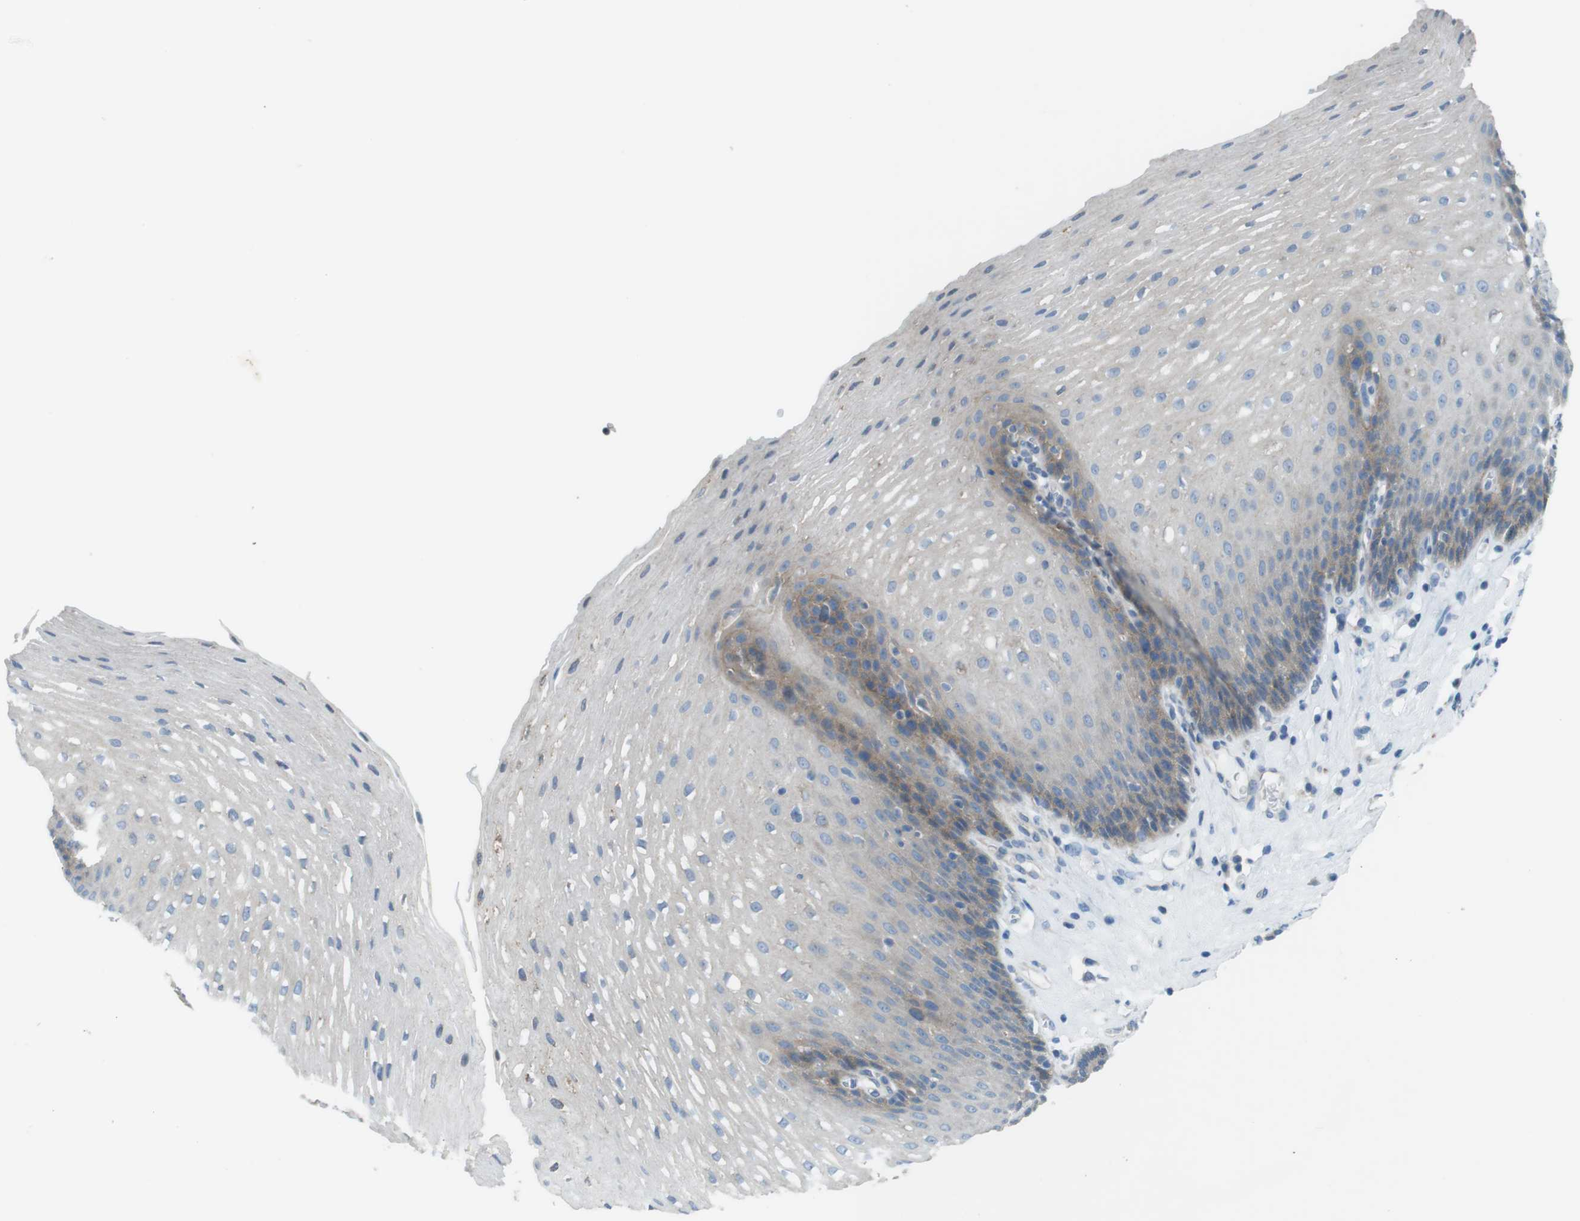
{"staining": {"intensity": "weak", "quantity": "<25%", "location": "cytoplasmic/membranous"}, "tissue": "esophagus", "cell_type": "Squamous epithelial cells", "image_type": "normal", "snomed": [{"axis": "morphology", "description": "Normal tissue, NOS"}, {"axis": "topography", "description": "Esophagus"}], "caption": "The image displays no significant staining in squamous epithelial cells of esophagus.", "gene": "TYW1", "patient": {"sex": "male", "age": 48}}